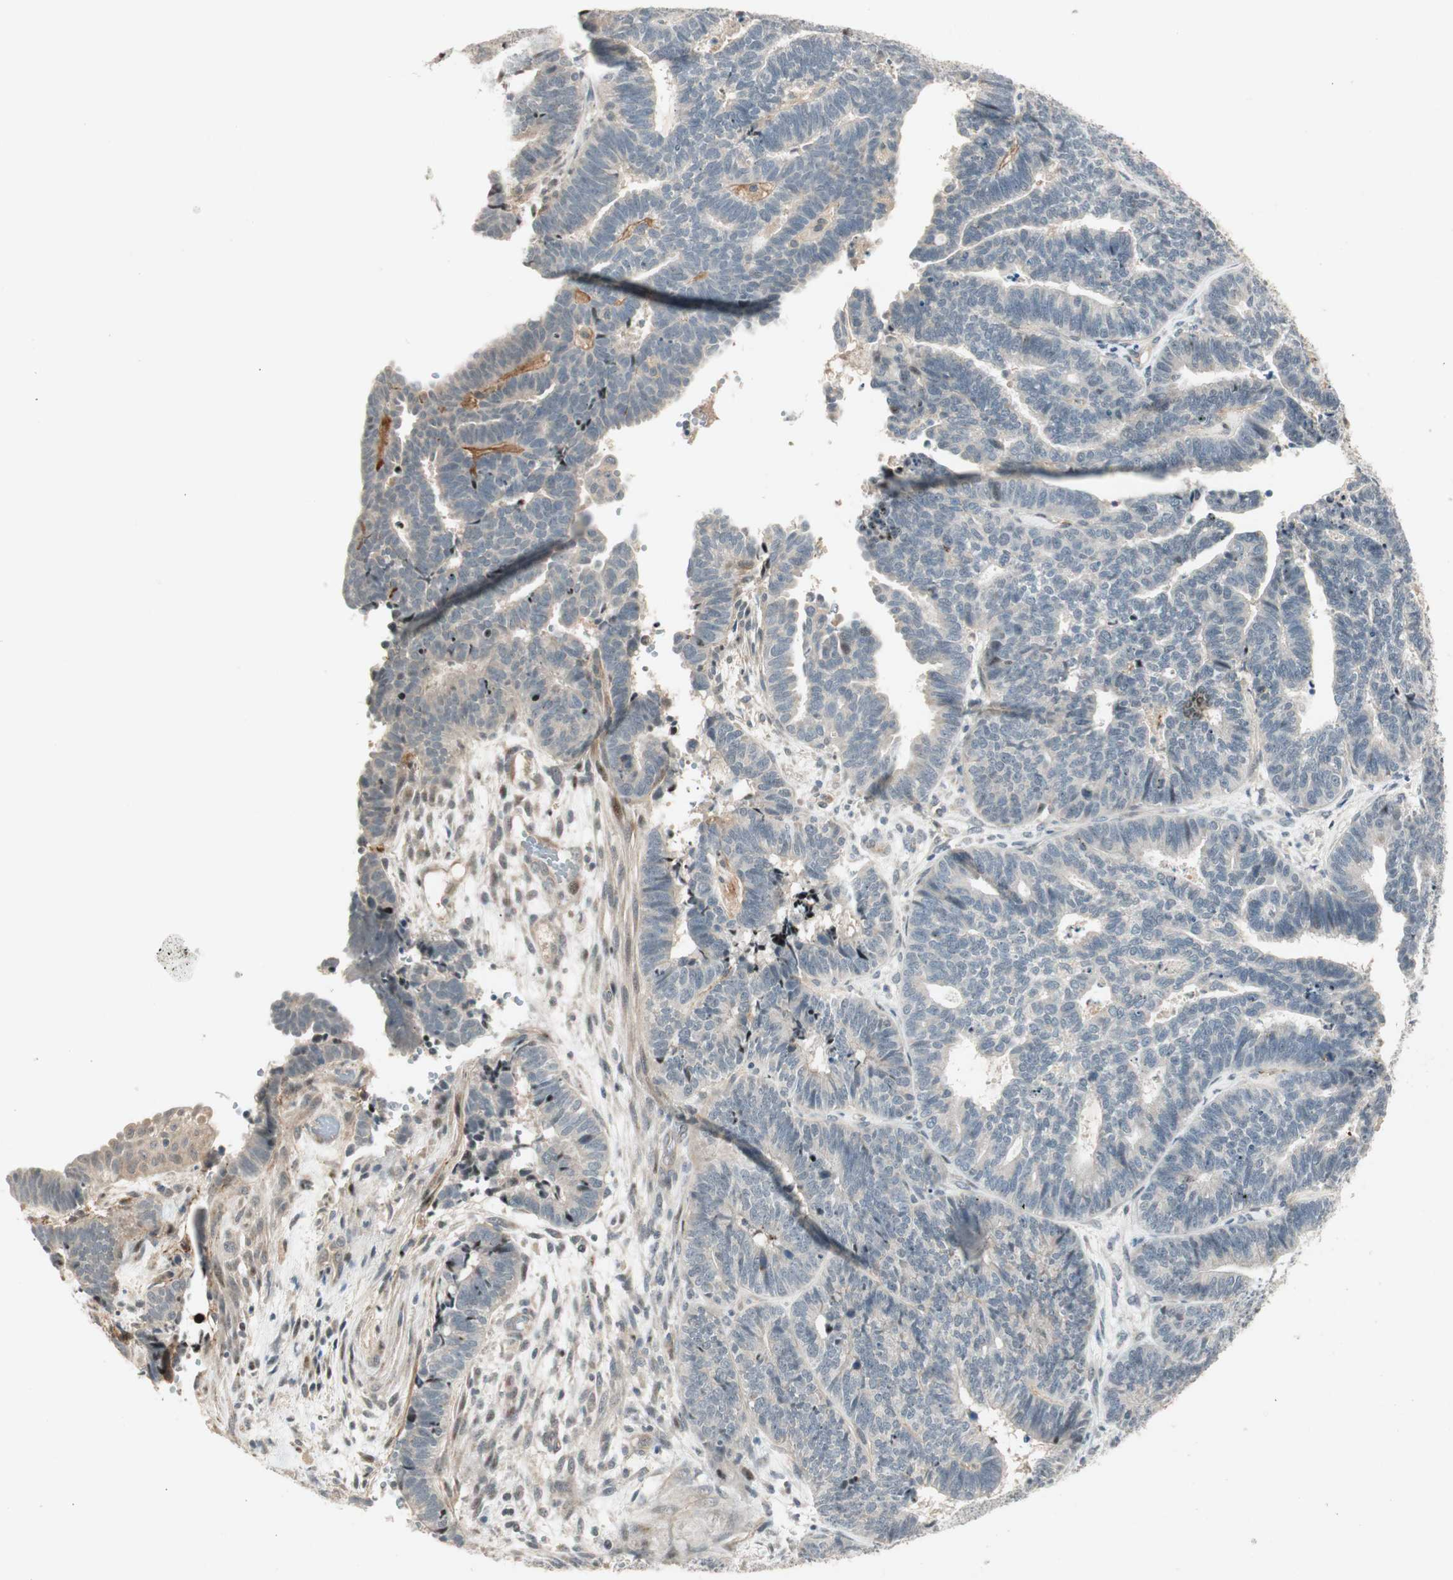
{"staining": {"intensity": "negative", "quantity": "none", "location": "none"}, "tissue": "endometrial cancer", "cell_type": "Tumor cells", "image_type": "cancer", "snomed": [{"axis": "morphology", "description": "Adenocarcinoma, NOS"}, {"axis": "topography", "description": "Endometrium"}], "caption": "An image of endometrial cancer (adenocarcinoma) stained for a protein displays no brown staining in tumor cells. (Brightfield microscopy of DAB immunohistochemistry (IHC) at high magnification).", "gene": "ACSL5", "patient": {"sex": "female", "age": 70}}